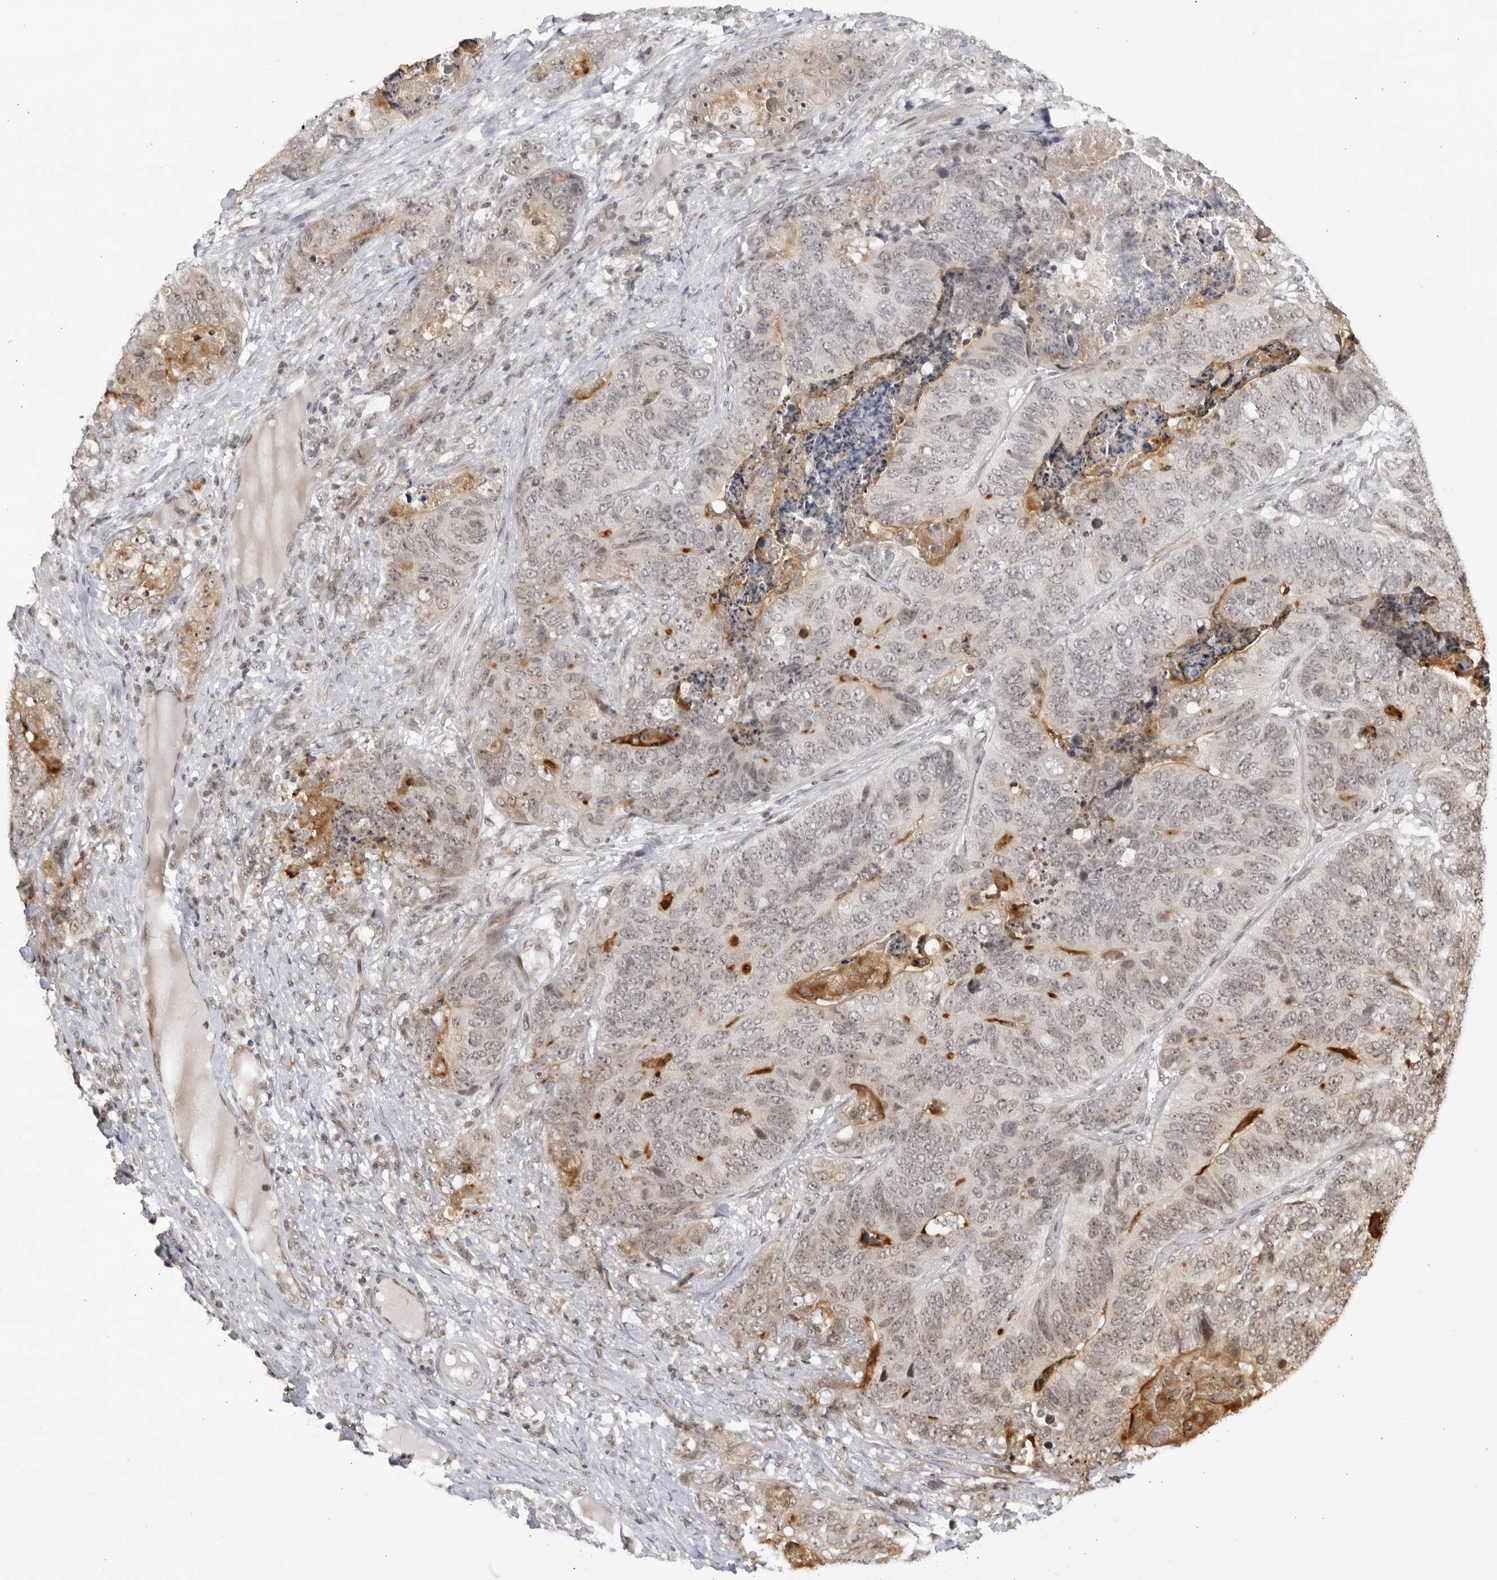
{"staining": {"intensity": "negative", "quantity": "none", "location": "none"}, "tissue": "stomach cancer", "cell_type": "Tumor cells", "image_type": "cancer", "snomed": [{"axis": "morphology", "description": "Normal tissue, NOS"}, {"axis": "morphology", "description": "Adenocarcinoma, NOS"}, {"axis": "topography", "description": "Stomach"}], "caption": "This is an immunohistochemistry (IHC) photomicrograph of stomach cancer (adenocarcinoma). There is no staining in tumor cells.", "gene": "RASGEF1C", "patient": {"sex": "female", "age": 89}}